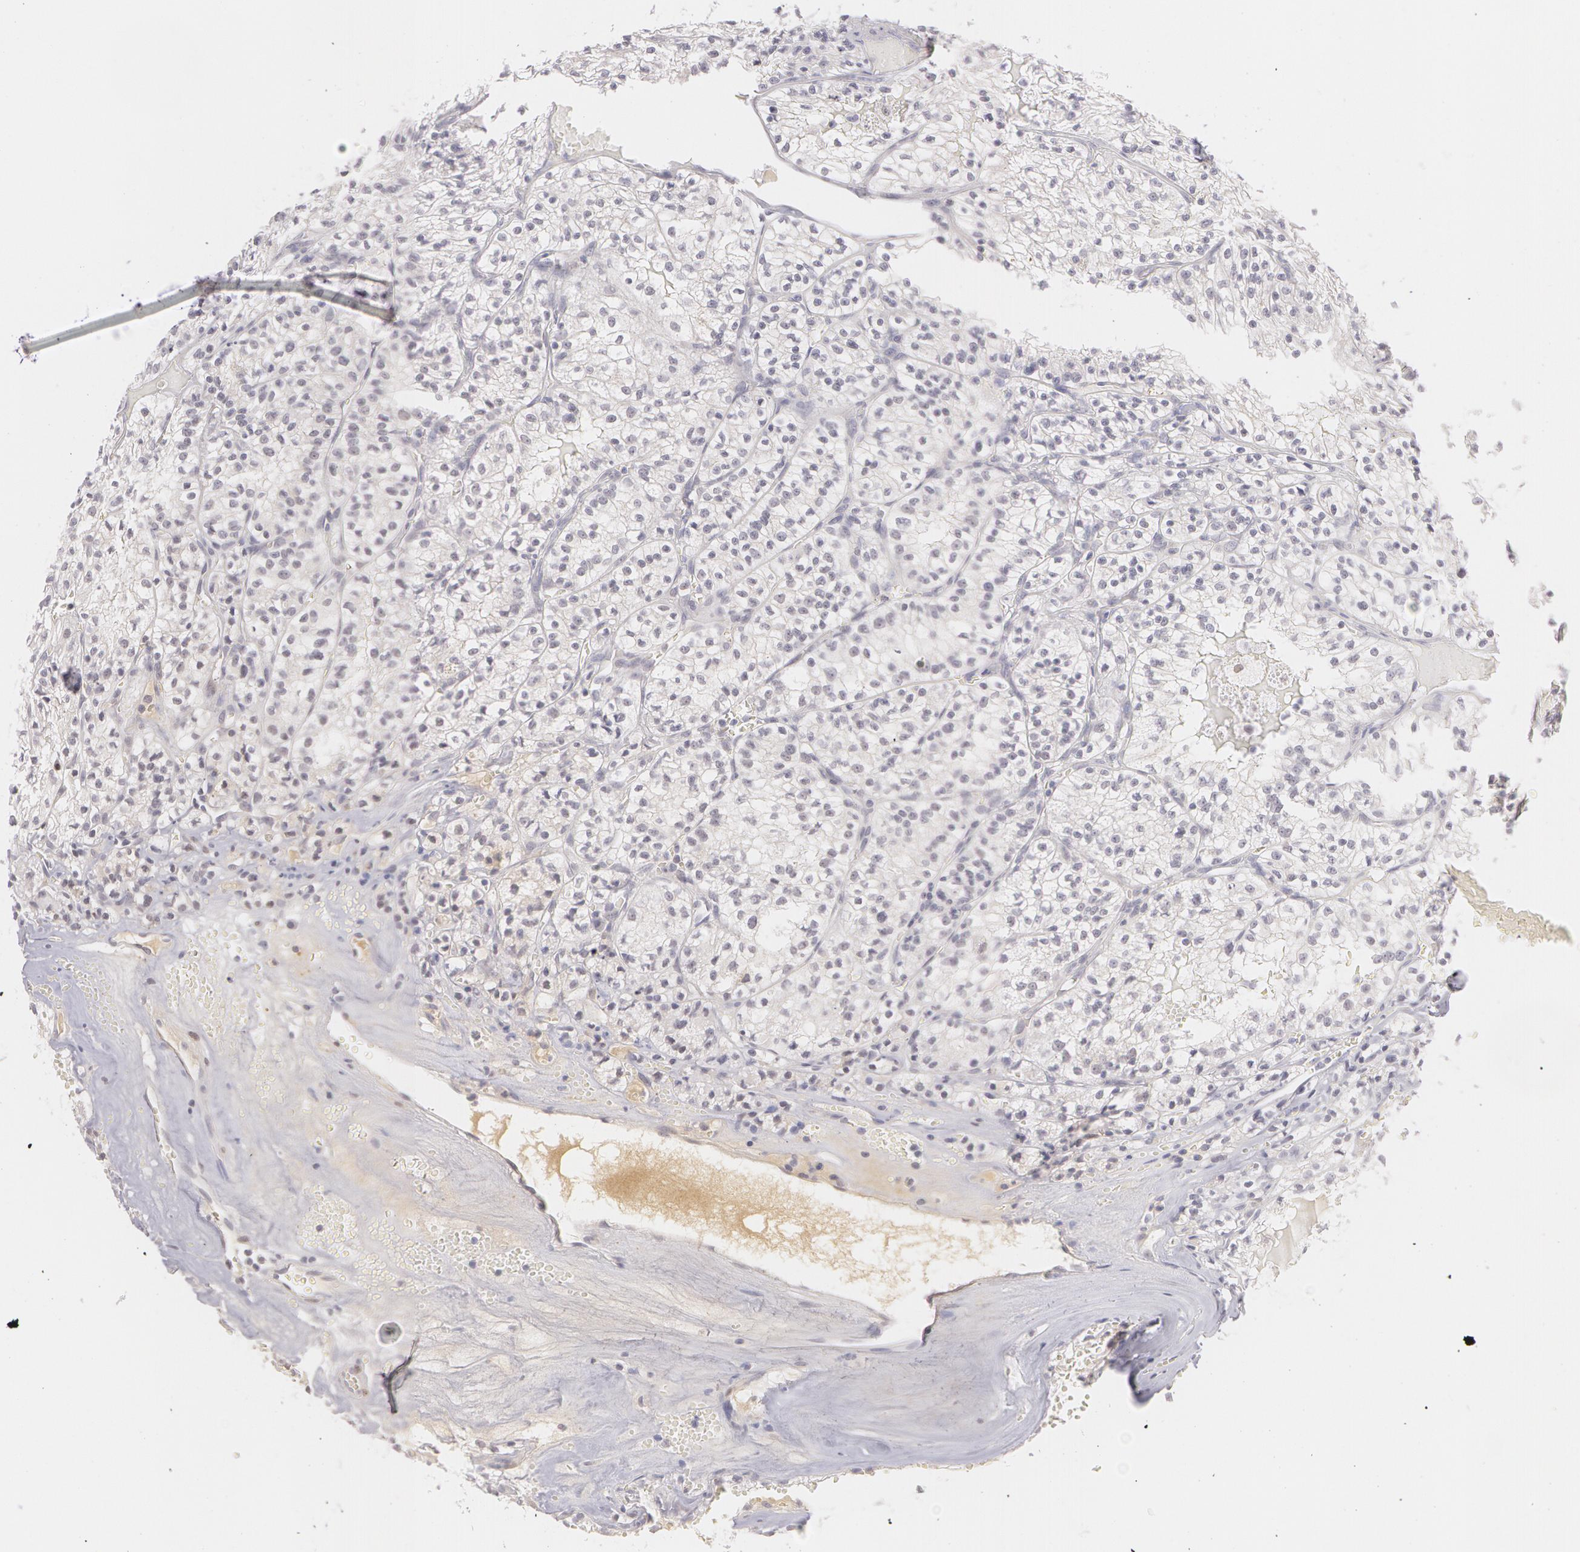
{"staining": {"intensity": "negative", "quantity": "none", "location": "none"}, "tissue": "renal cancer", "cell_type": "Tumor cells", "image_type": "cancer", "snomed": [{"axis": "morphology", "description": "Adenocarcinoma, NOS"}, {"axis": "topography", "description": "Kidney"}], "caption": "DAB immunohistochemical staining of human adenocarcinoma (renal) exhibits no significant positivity in tumor cells.", "gene": "LBP", "patient": {"sex": "male", "age": 61}}